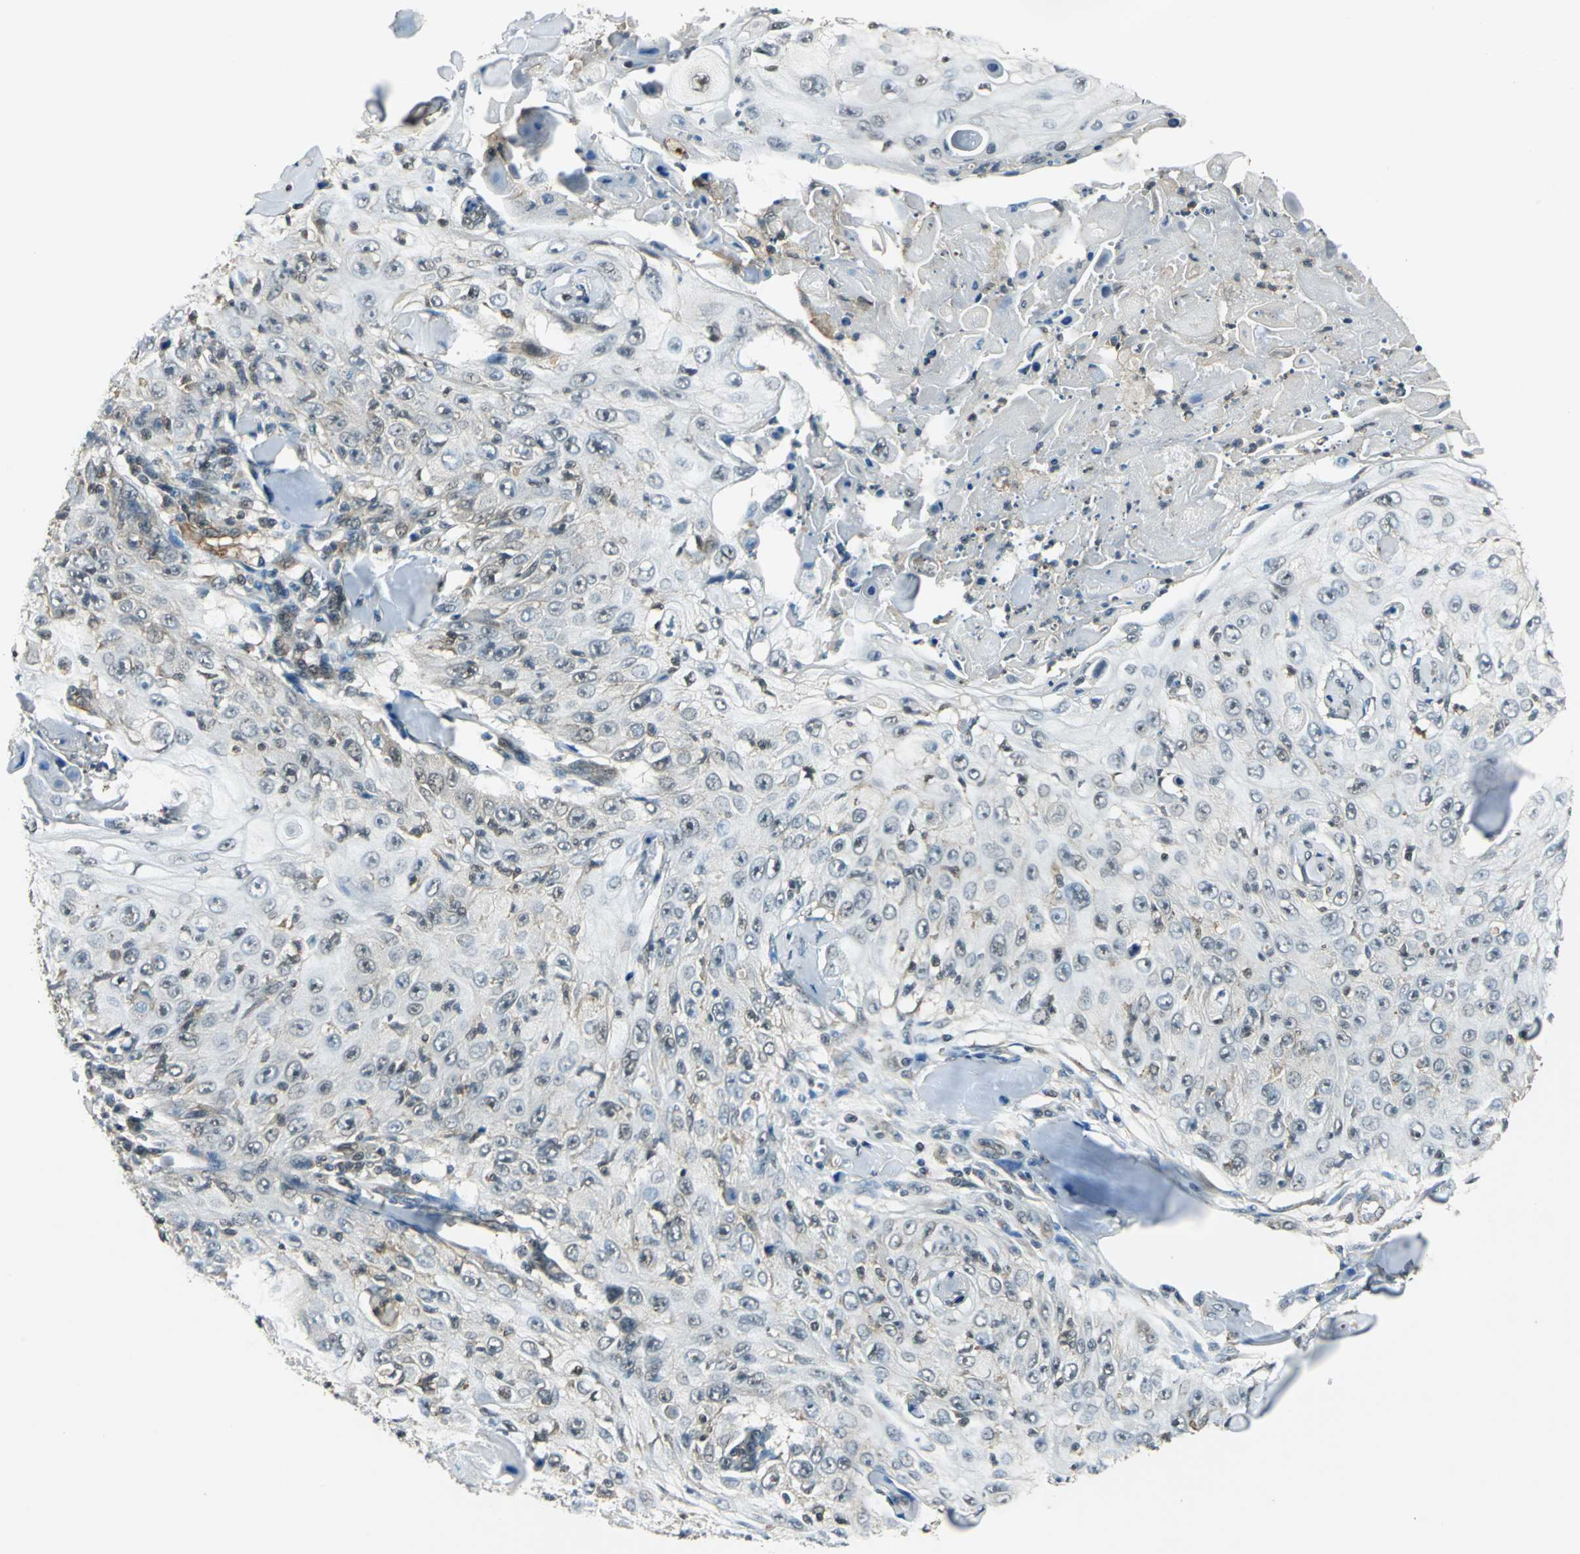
{"staining": {"intensity": "weak", "quantity": "<25%", "location": "cytoplasmic/membranous,nuclear"}, "tissue": "skin cancer", "cell_type": "Tumor cells", "image_type": "cancer", "snomed": [{"axis": "morphology", "description": "Squamous cell carcinoma, NOS"}, {"axis": "topography", "description": "Skin"}], "caption": "Histopathology image shows no protein expression in tumor cells of skin squamous cell carcinoma tissue. (DAB immunohistochemistry with hematoxylin counter stain).", "gene": "ARPC3", "patient": {"sex": "male", "age": 86}}